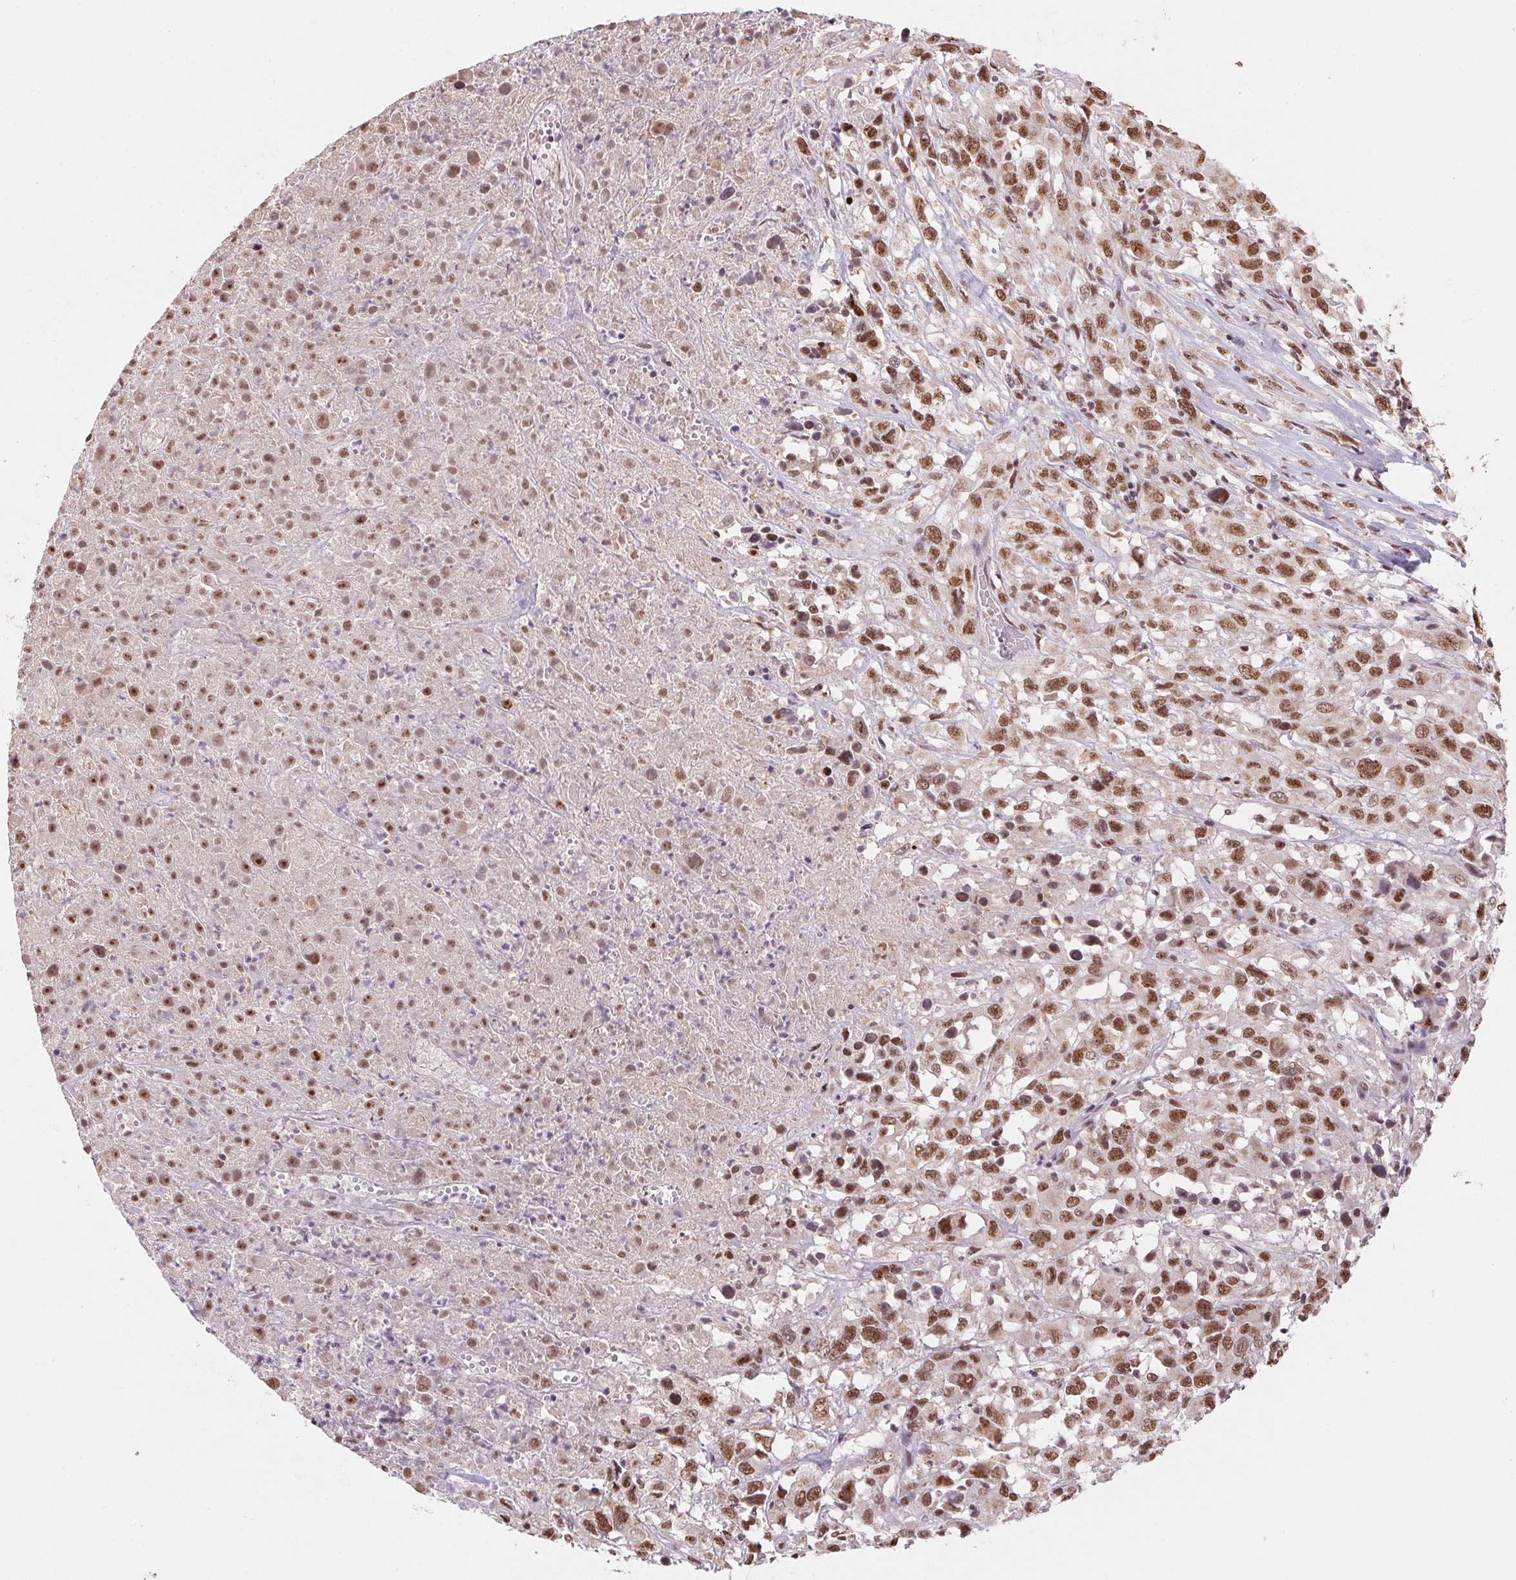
{"staining": {"intensity": "moderate", "quantity": ">75%", "location": "nuclear"}, "tissue": "melanoma", "cell_type": "Tumor cells", "image_type": "cancer", "snomed": [{"axis": "morphology", "description": "Malignant melanoma, Metastatic site"}, {"axis": "topography", "description": "Soft tissue"}], "caption": "IHC (DAB (3,3'-diaminobenzidine)) staining of human malignant melanoma (metastatic site) demonstrates moderate nuclear protein expression in approximately >75% of tumor cells. (Brightfield microscopy of DAB IHC at high magnification).", "gene": "SNRPG", "patient": {"sex": "male", "age": 50}}